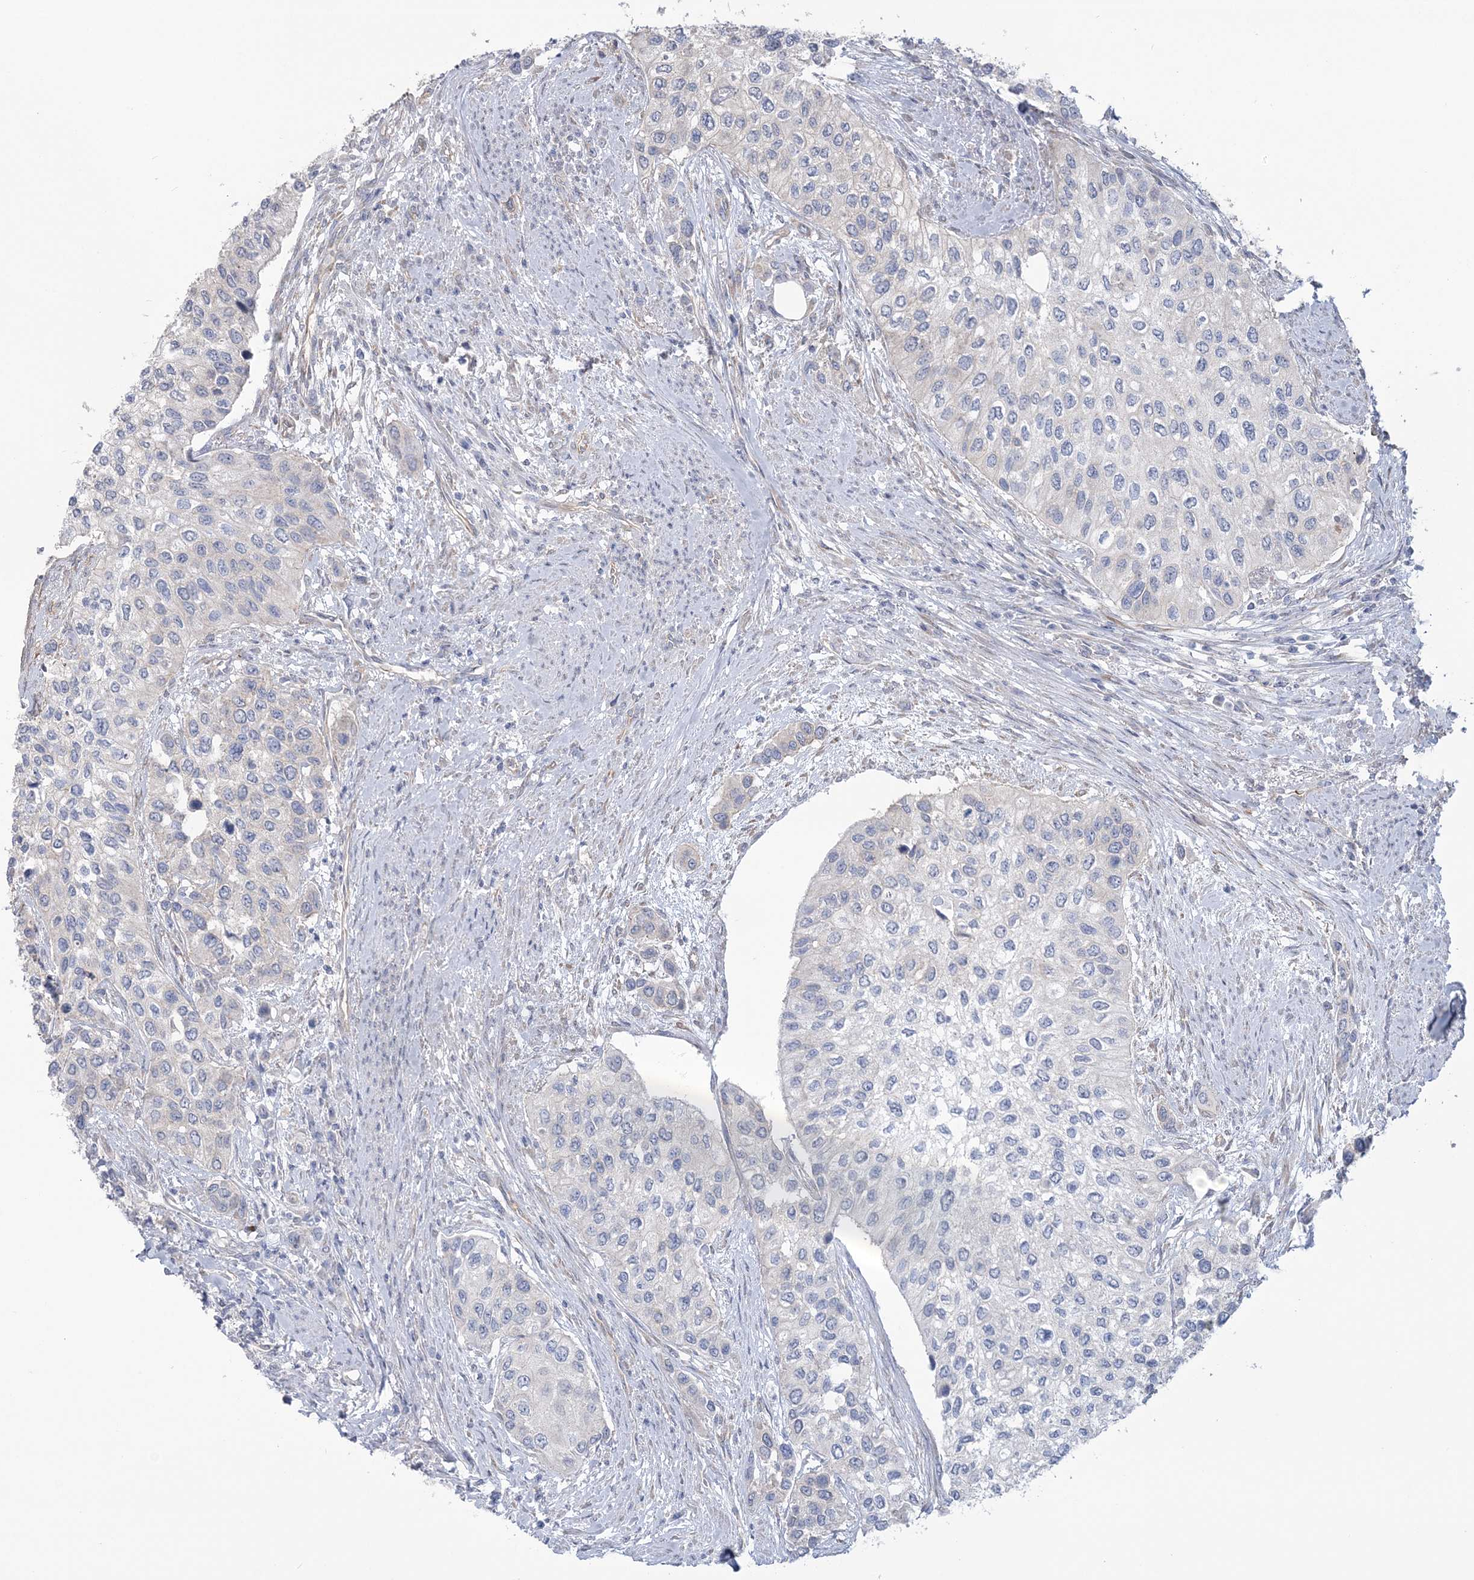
{"staining": {"intensity": "negative", "quantity": "none", "location": "none"}, "tissue": "urothelial cancer", "cell_type": "Tumor cells", "image_type": "cancer", "snomed": [{"axis": "morphology", "description": "Normal tissue, NOS"}, {"axis": "morphology", "description": "Urothelial carcinoma, High grade"}, {"axis": "topography", "description": "Vascular tissue"}, {"axis": "topography", "description": "Urinary bladder"}], "caption": "Immunohistochemical staining of human urothelial cancer reveals no significant positivity in tumor cells.", "gene": "RAB11FIP5", "patient": {"sex": "female", "age": 56}}